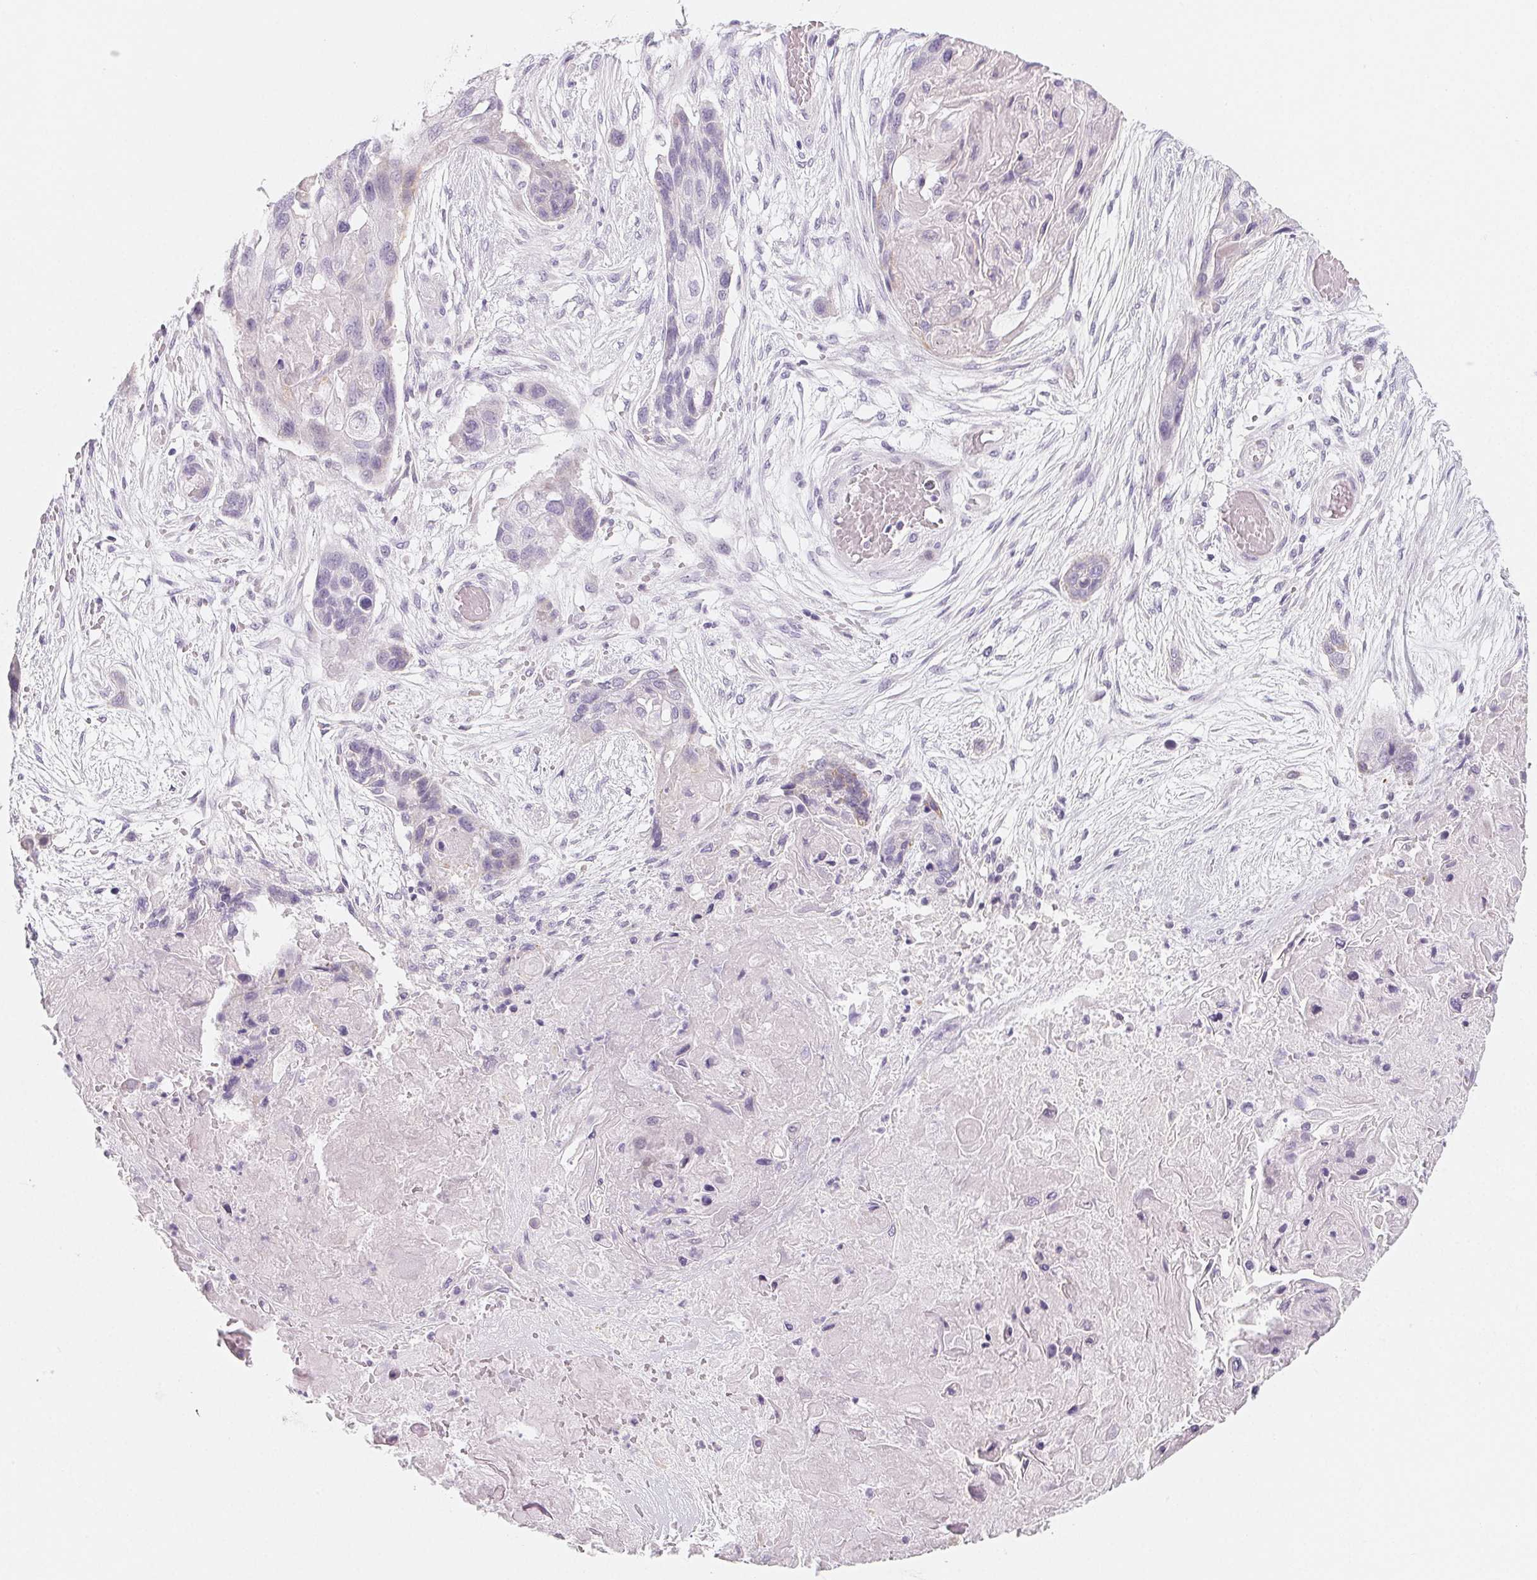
{"staining": {"intensity": "negative", "quantity": "none", "location": "none"}, "tissue": "lung cancer", "cell_type": "Tumor cells", "image_type": "cancer", "snomed": [{"axis": "morphology", "description": "Squamous cell carcinoma, NOS"}, {"axis": "topography", "description": "Lung"}], "caption": "This is an IHC histopathology image of human lung cancer (squamous cell carcinoma). There is no positivity in tumor cells.", "gene": "SH3GL2", "patient": {"sex": "male", "age": 69}}